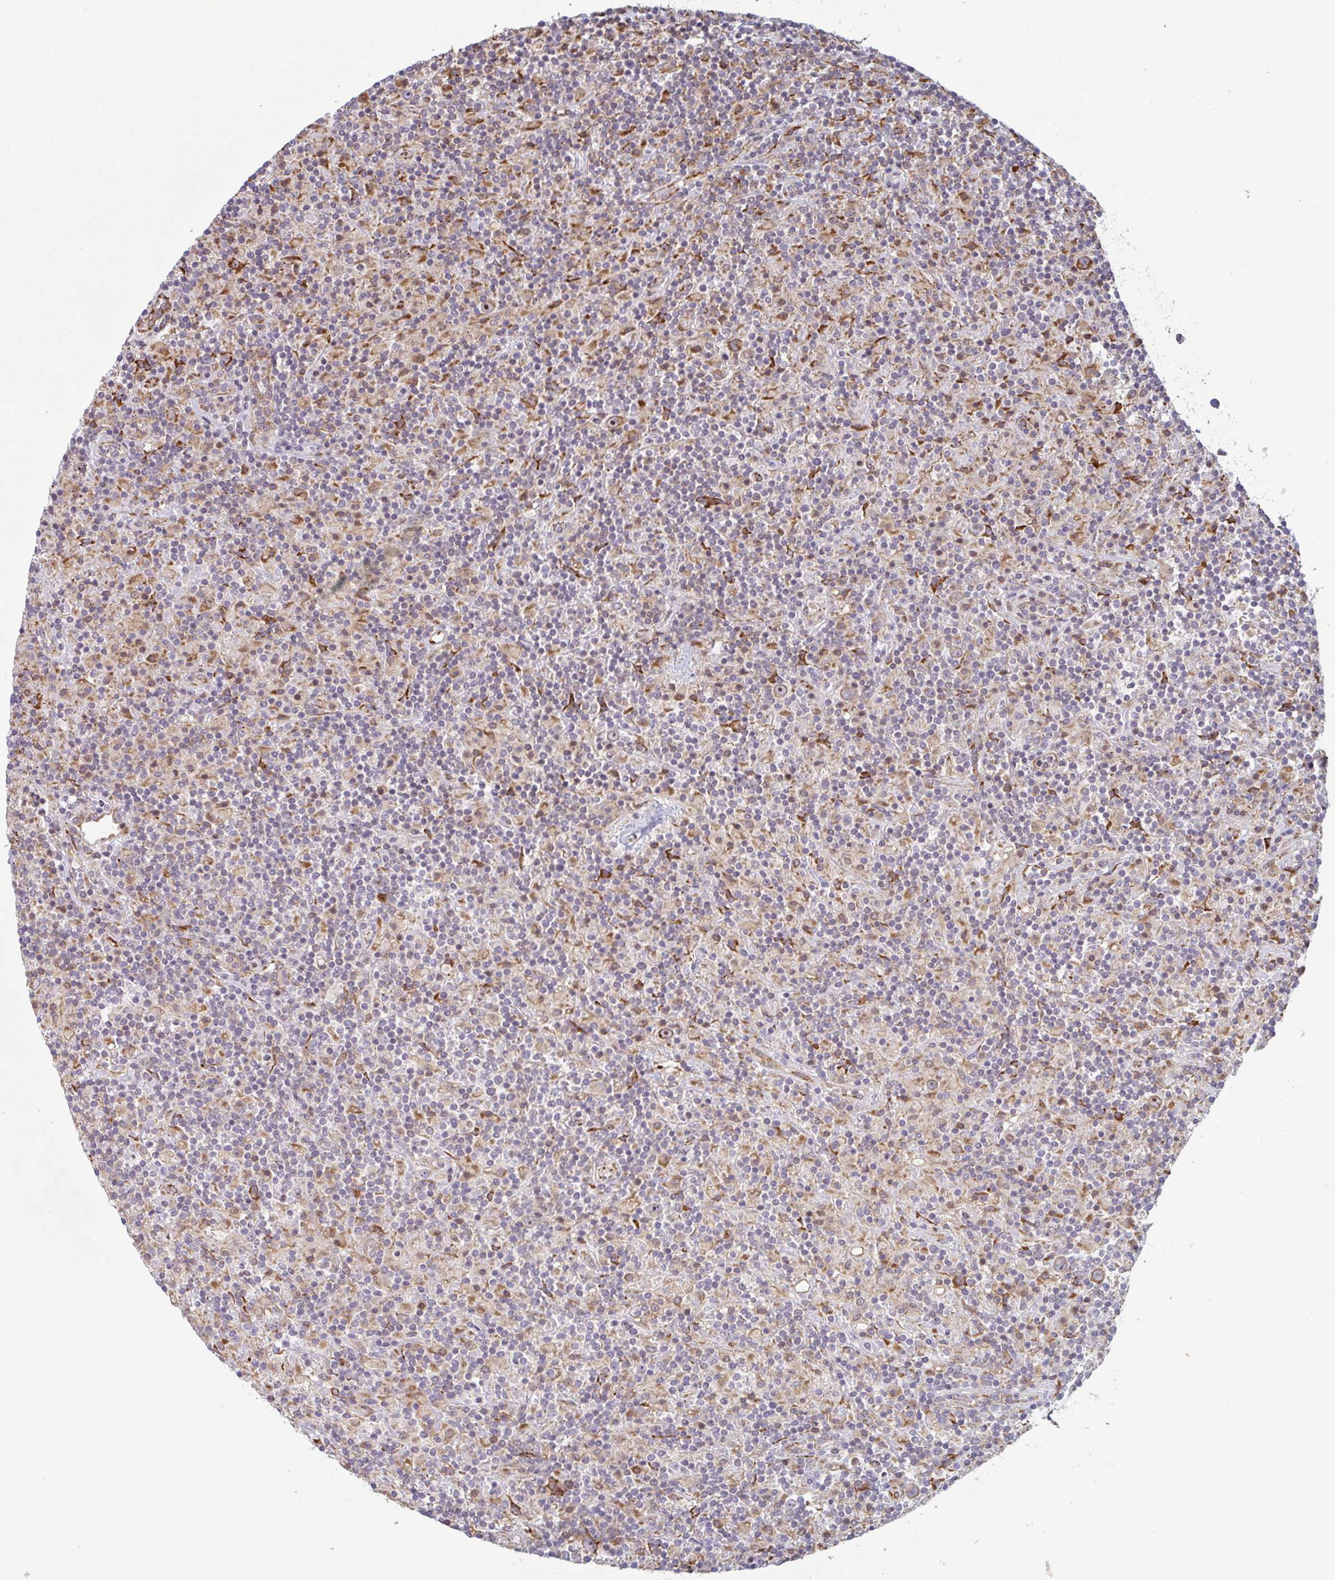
{"staining": {"intensity": "moderate", "quantity": "25%-75%", "location": "cytoplasmic/membranous"}, "tissue": "lymphoma", "cell_type": "Tumor cells", "image_type": "cancer", "snomed": [{"axis": "morphology", "description": "Hodgkin's disease, NOS"}, {"axis": "topography", "description": "Lymph node"}], "caption": "Lymphoma stained with DAB immunohistochemistry displays medium levels of moderate cytoplasmic/membranous expression in approximately 25%-75% of tumor cells. (DAB (3,3'-diaminobenzidine) IHC, brown staining for protein, blue staining for nuclei).", "gene": "RIT1", "patient": {"sex": "male", "age": 70}}